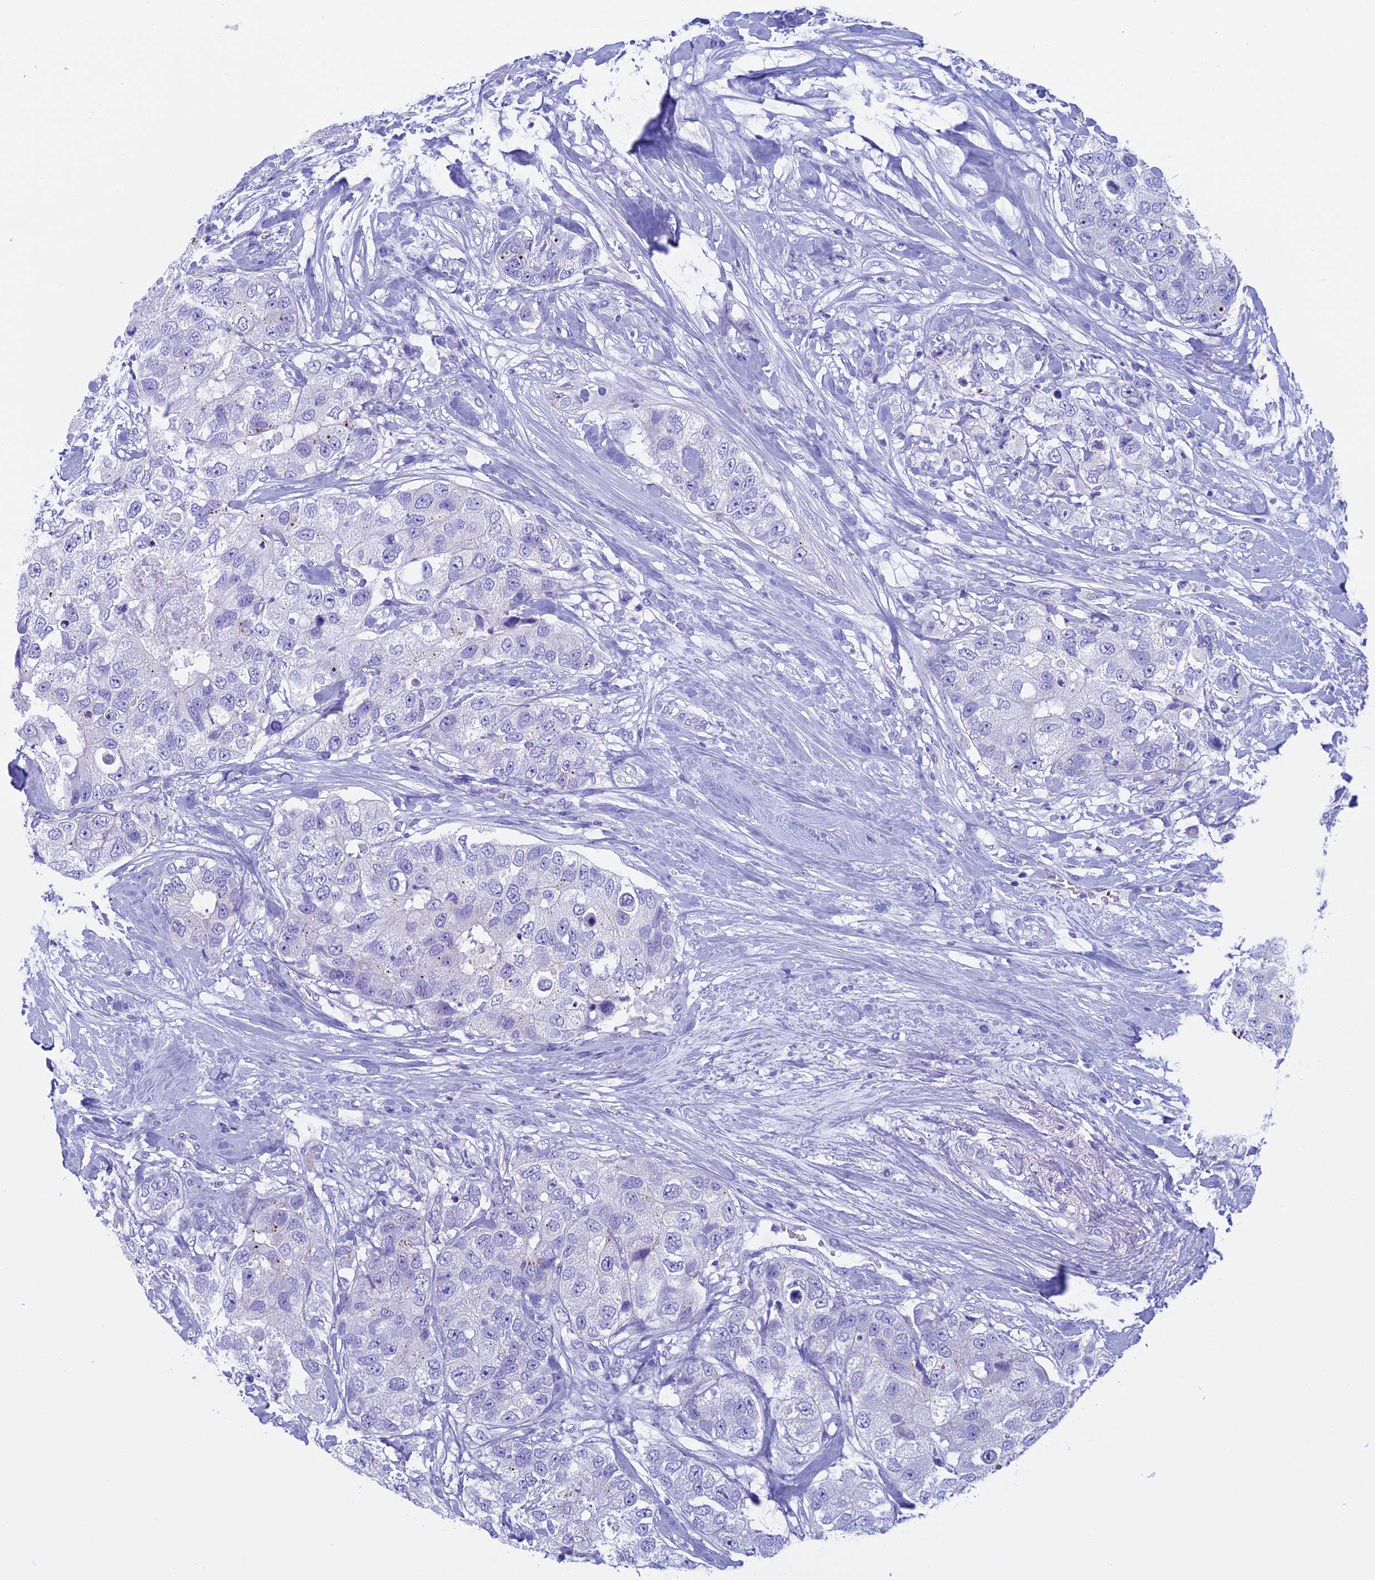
{"staining": {"intensity": "negative", "quantity": "none", "location": "none"}, "tissue": "breast cancer", "cell_type": "Tumor cells", "image_type": "cancer", "snomed": [{"axis": "morphology", "description": "Duct carcinoma"}, {"axis": "topography", "description": "Breast"}], "caption": "This is an immunohistochemistry image of breast cancer (intraductal carcinoma). There is no staining in tumor cells.", "gene": "FAM169A", "patient": {"sex": "female", "age": 62}}